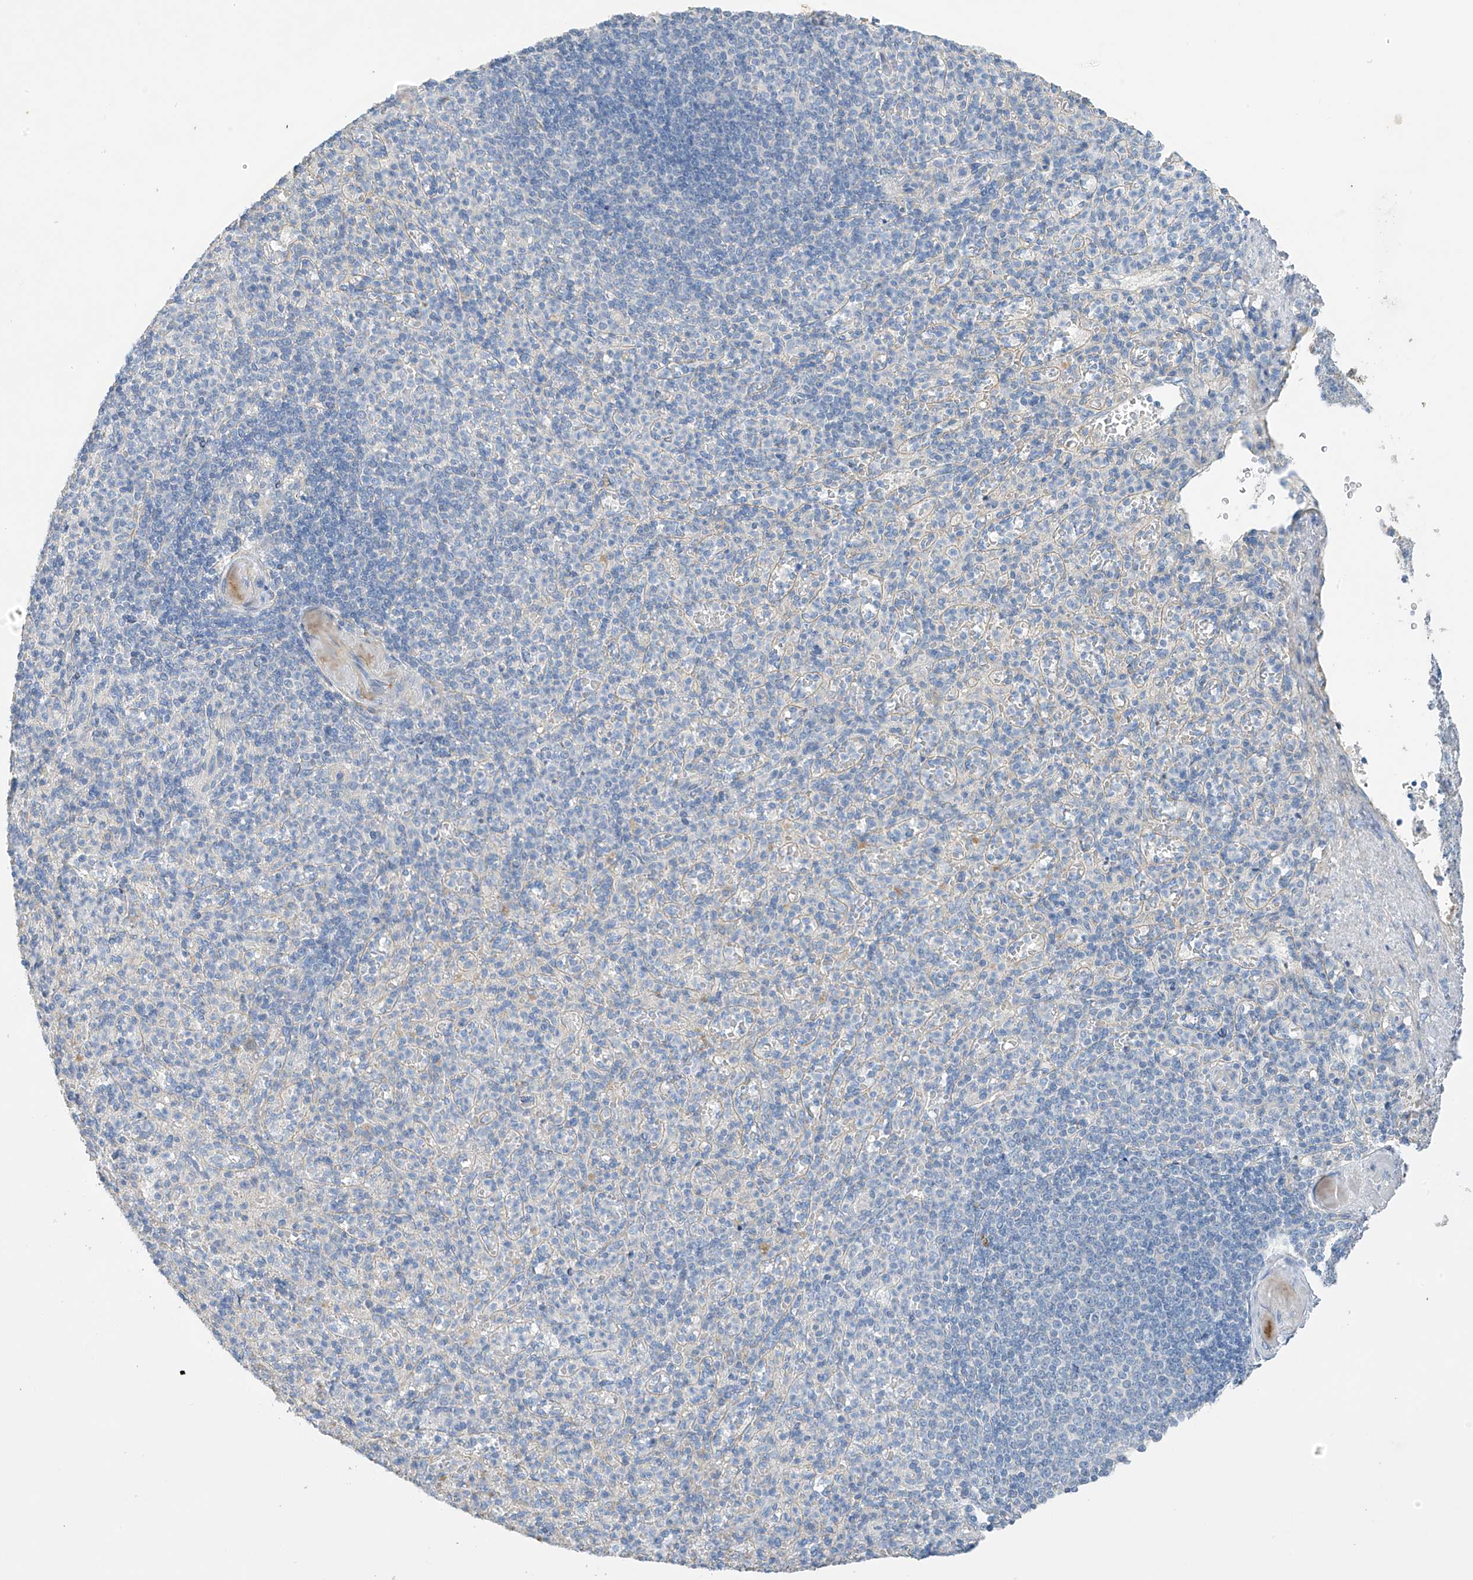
{"staining": {"intensity": "negative", "quantity": "none", "location": "none"}, "tissue": "spleen", "cell_type": "Cells in red pulp", "image_type": "normal", "snomed": [{"axis": "morphology", "description": "Normal tissue, NOS"}, {"axis": "topography", "description": "Spleen"}], "caption": "Benign spleen was stained to show a protein in brown. There is no significant staining in cells in red pulp.", "gene": "PRSS12", "patient": {"sex": "female", "age": 74}}